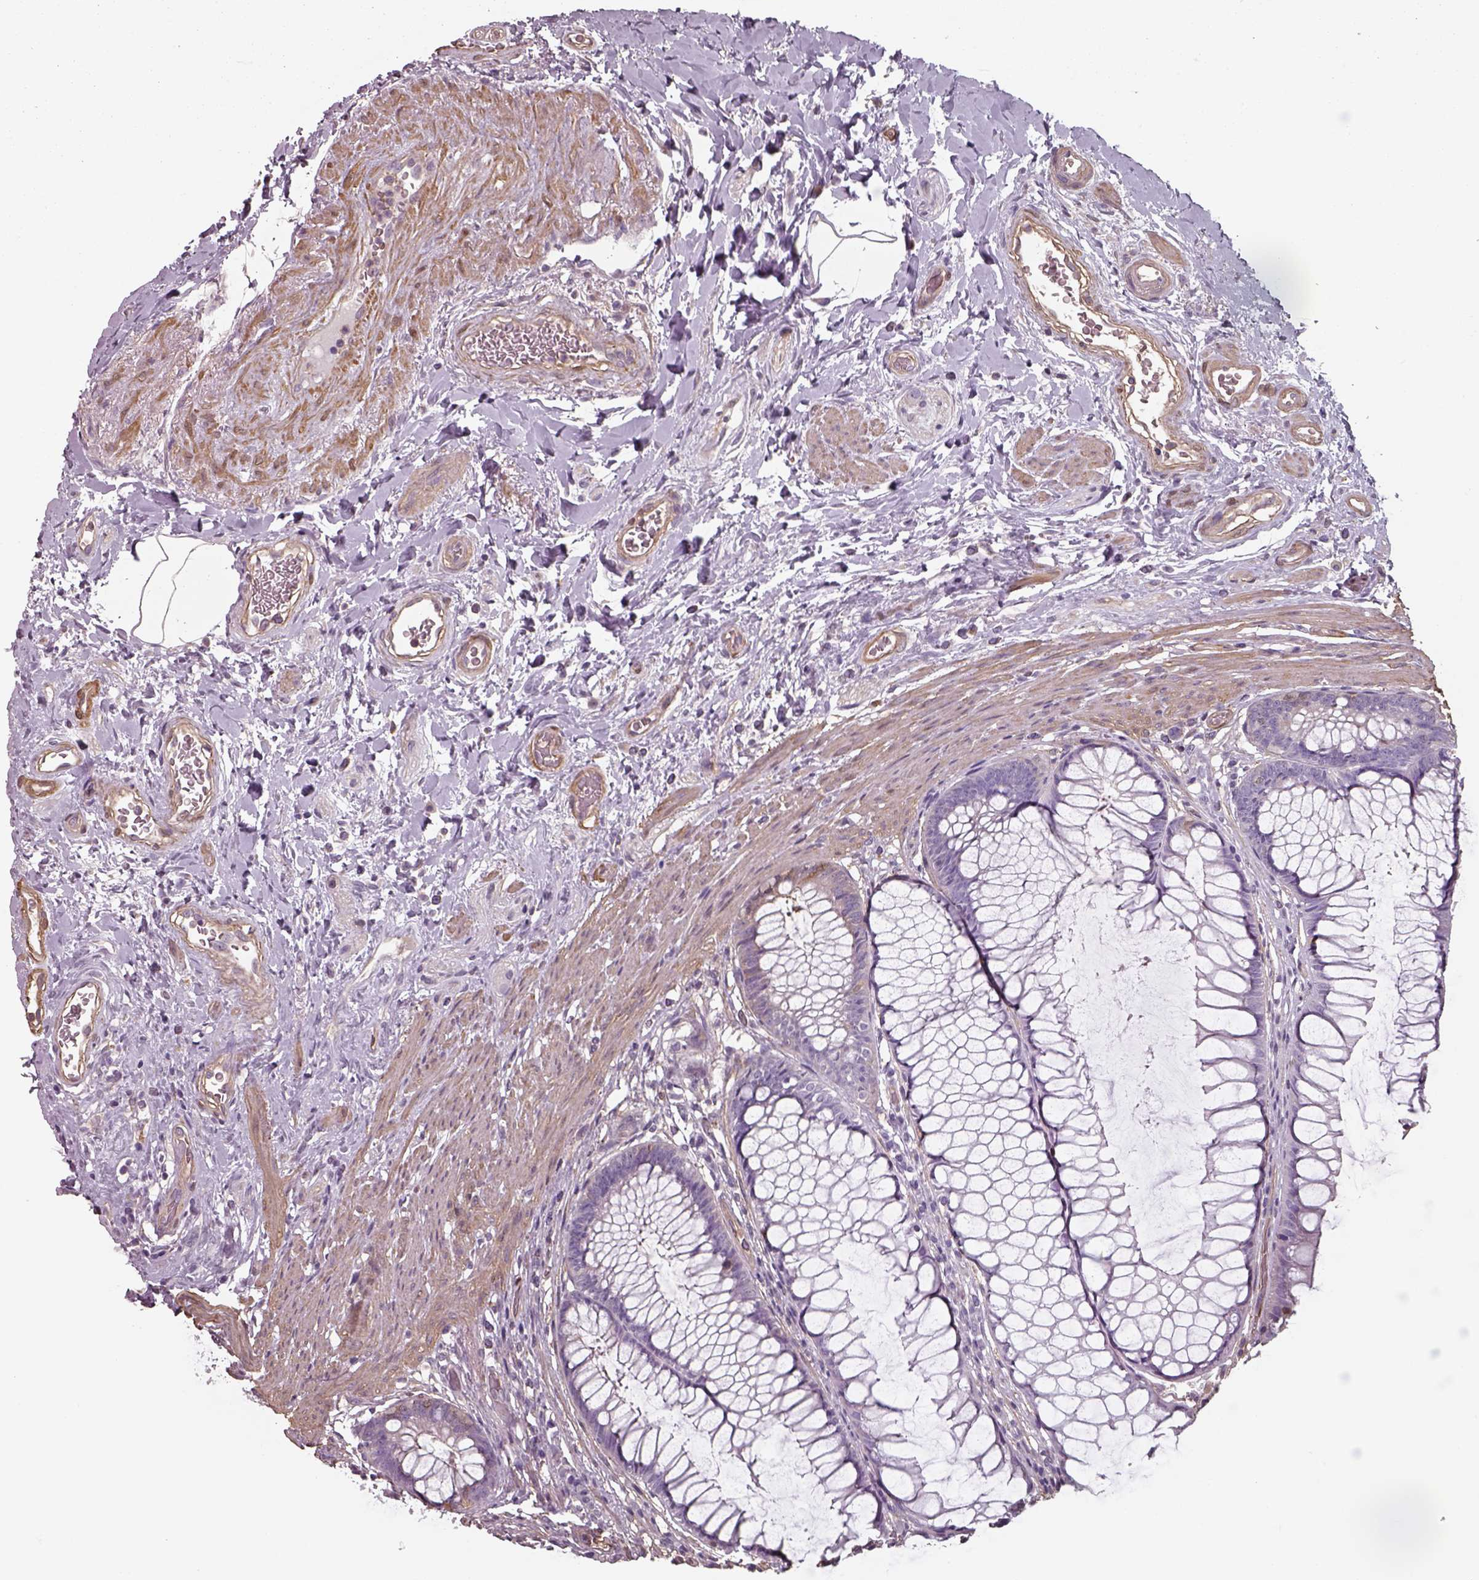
{"staining": {"intensity": "negative", "quantity": "none", "location": "none"}, "tissue": "rectum", "cell_type": "Glandular cells", "image_type": "normal", "snomed": [{"axis": "morphology", "description": "Normal tissue, NOS"}, {"axis": "topography", "description": "Smooth muscle"}, {"axis": "topography", "description": "Rectum"}], "caption": "Immunohistochemistry photomicrograph of normal rectum: rectum stained with DAB exhibits no significant protein expression in glandular cells. (DAB immunohistochemistry (IHC), high magnification).", "gene": "ISYNA1", "patient": {"sex": "male", "age": 53}}